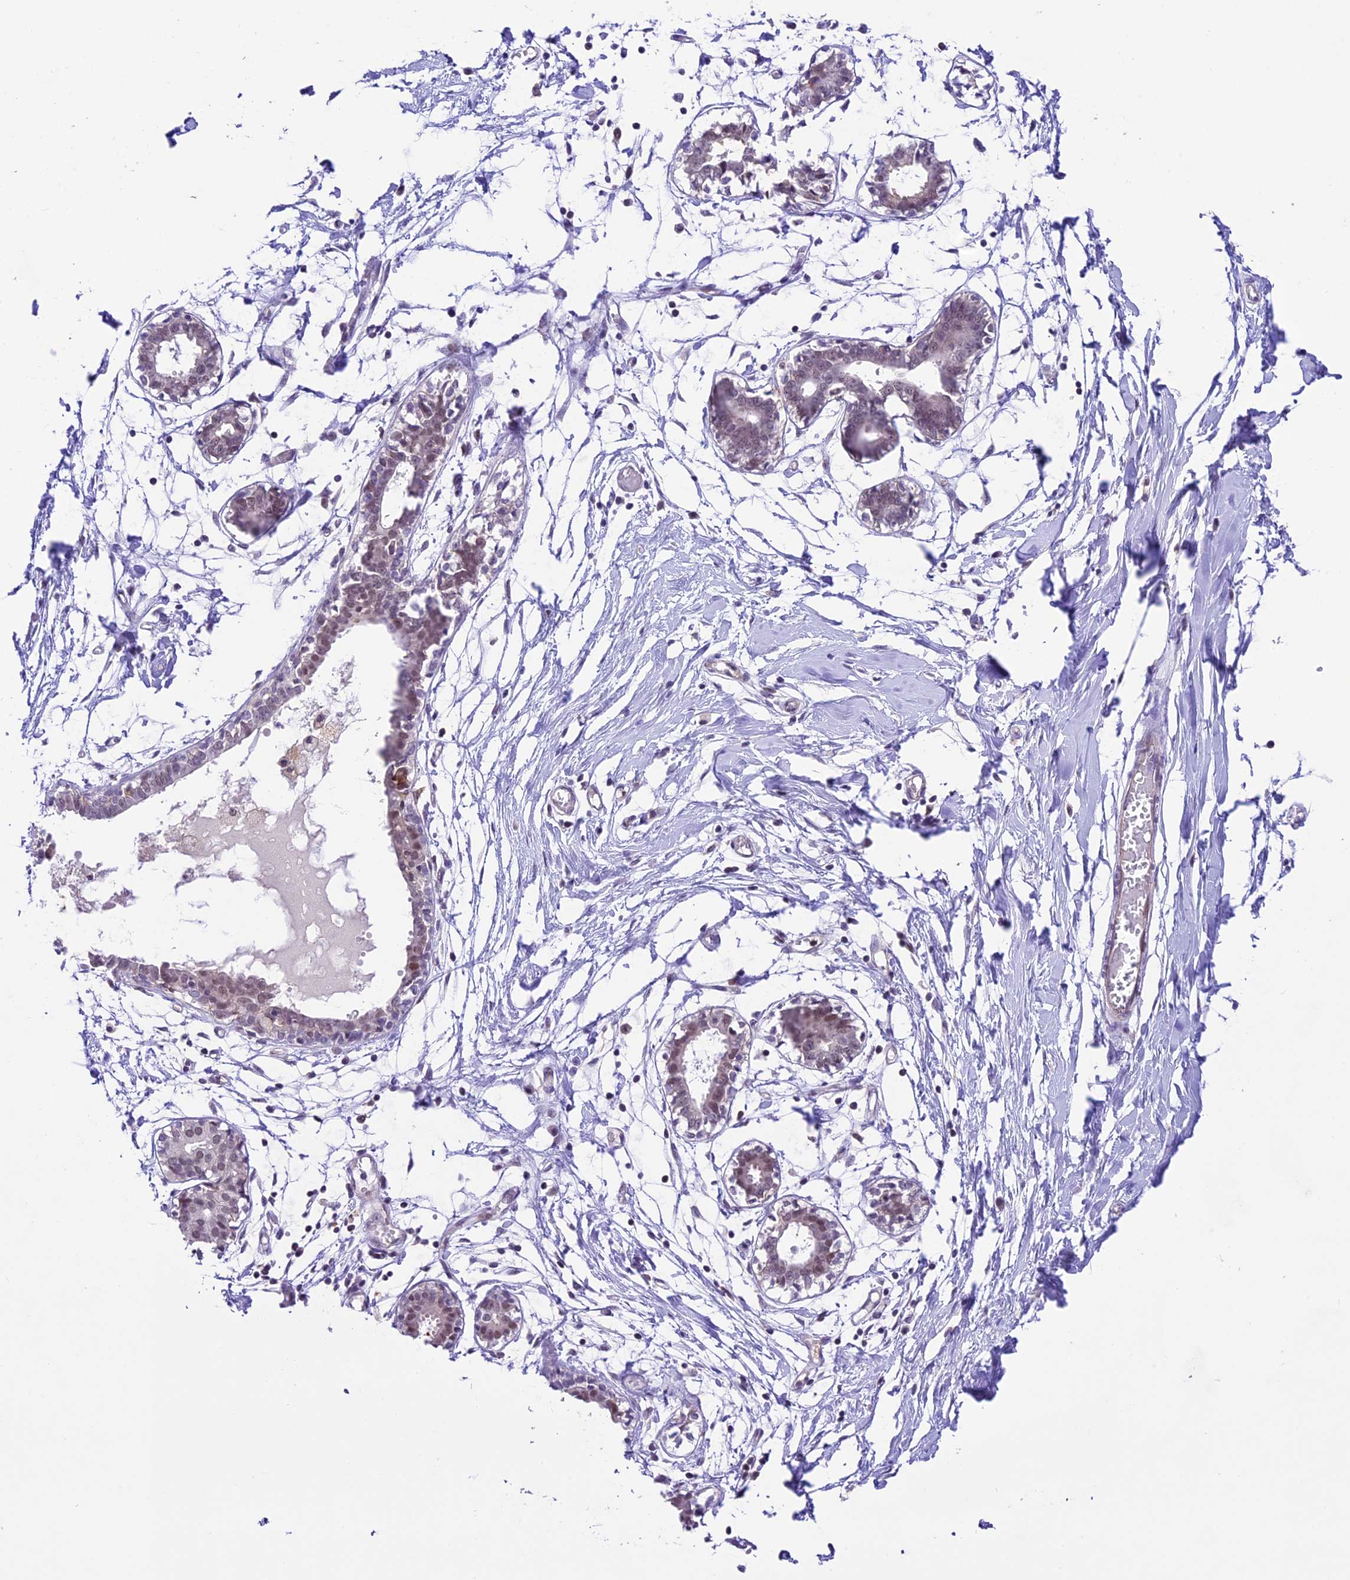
{"staining": {"intensity": "negative", "quantity": "none", "location": "none"}, "tissue": "breast", "cell_type": "Adipocytes", "image_type": "normal", "snomed": [{"axis": "morphology", "description": "Normal tissue, NOS"}, {"axis": "topography", "description": "Breast"}], "caption": "An IHC photomicrograph of unremarkable breast is shown. There is no staining in adipocytes of breast.", "gene": "SHKBP1", "patient": {"sex": "female", "age": 27}}